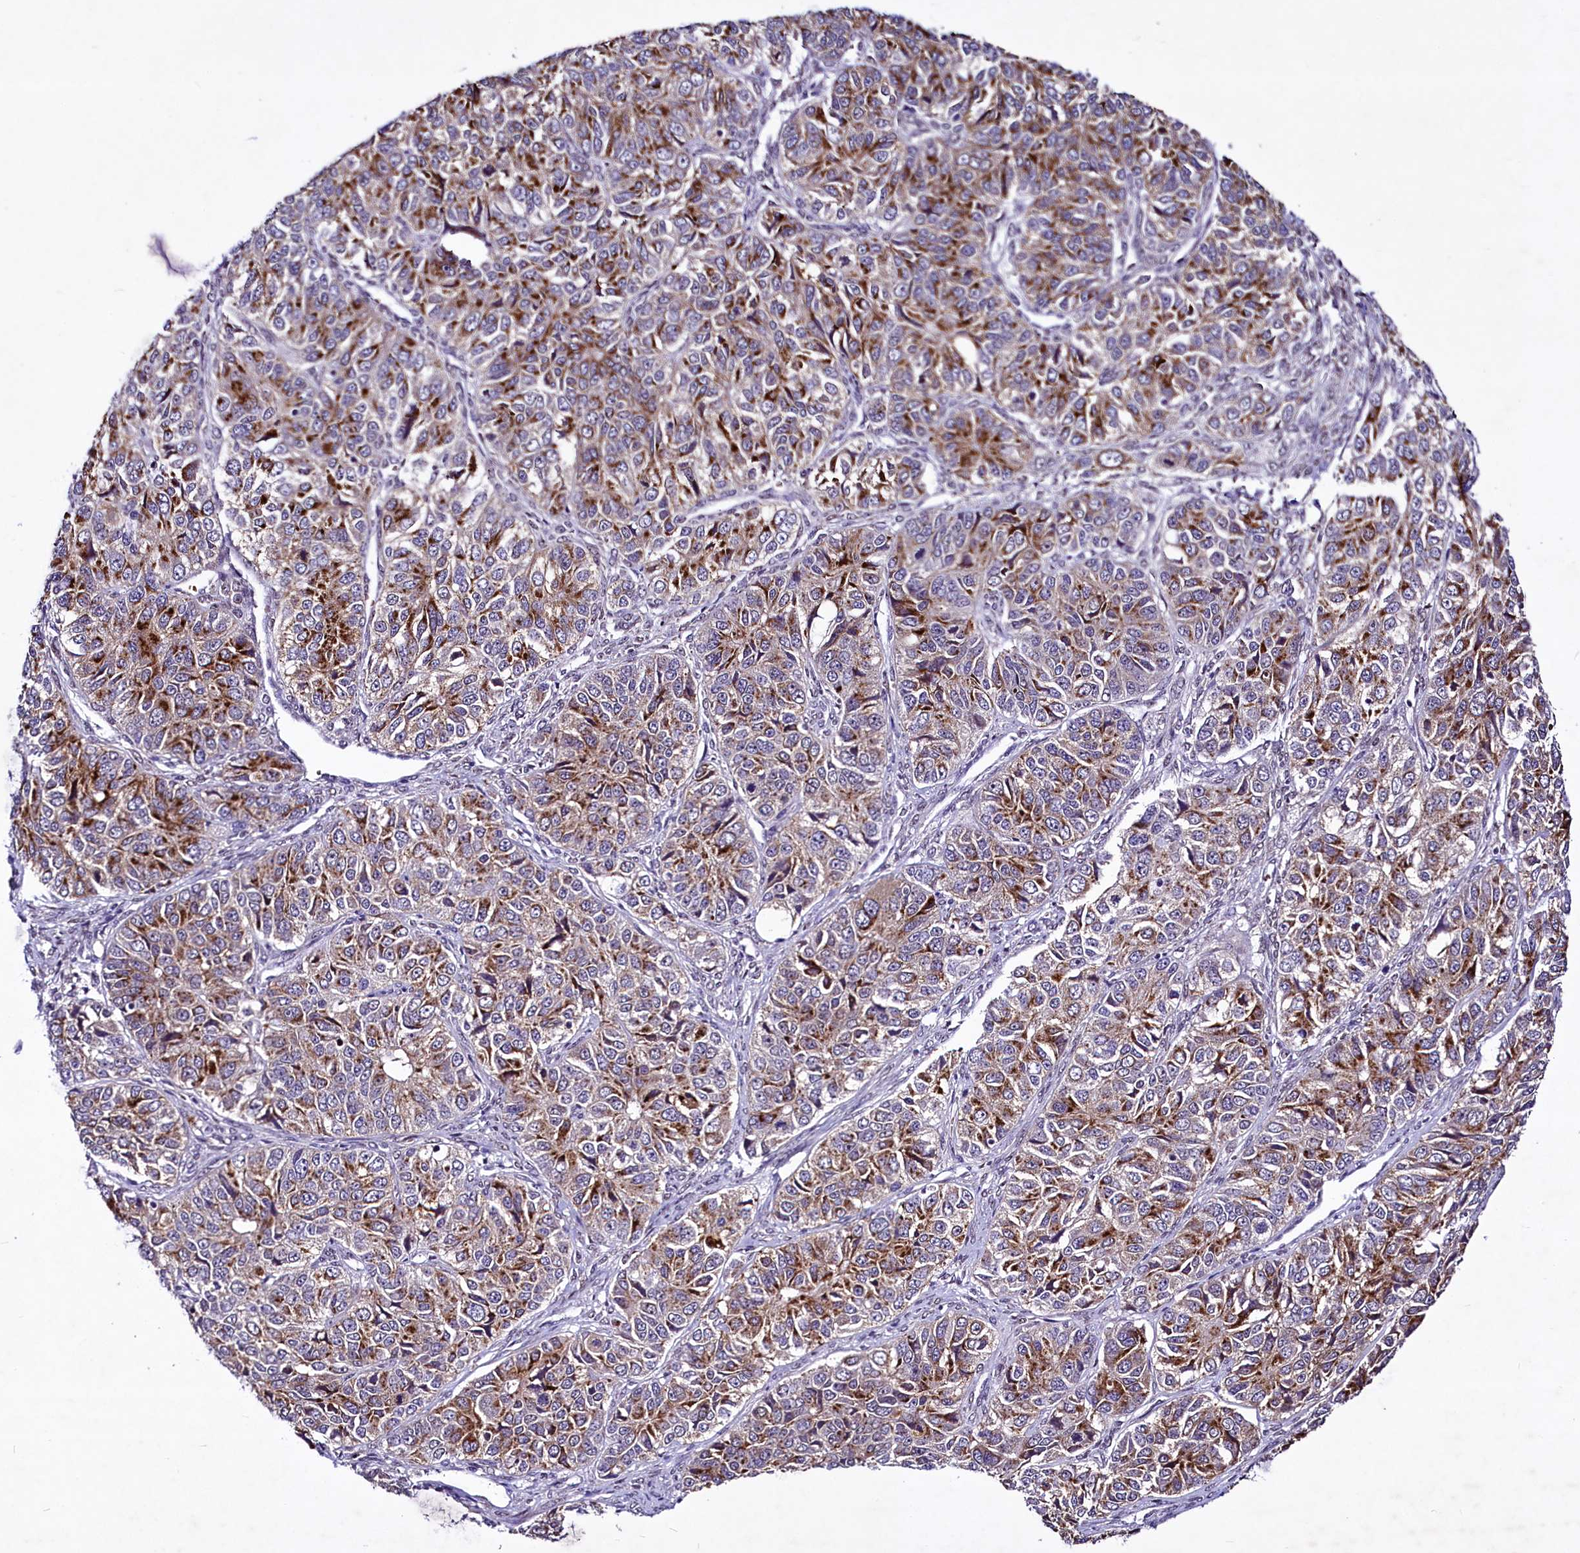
{"staining": {"intensity": "moderate", "quantity": ">75%", "location": "cytoplasmic/membranous,nuclear"}, "tissue": "ovarian cancer", "cell_type": "Tumor cells", "image_type": "cancer", "snomed": [{"axis": "morphology", "description": "Carcinoma, endometroid"}, {"axis": "topography", "description": "Ovary"}], "caption": "Immunohistochemical staining of human ovarian endometroid carcinoma demonstrates medium levels of moderate cytoplasmic/membranous and nuclear staining in approximately >75% of tumor cells.", "gene": "LEUTX", "patient": {"sex": "female", "age": 51}}